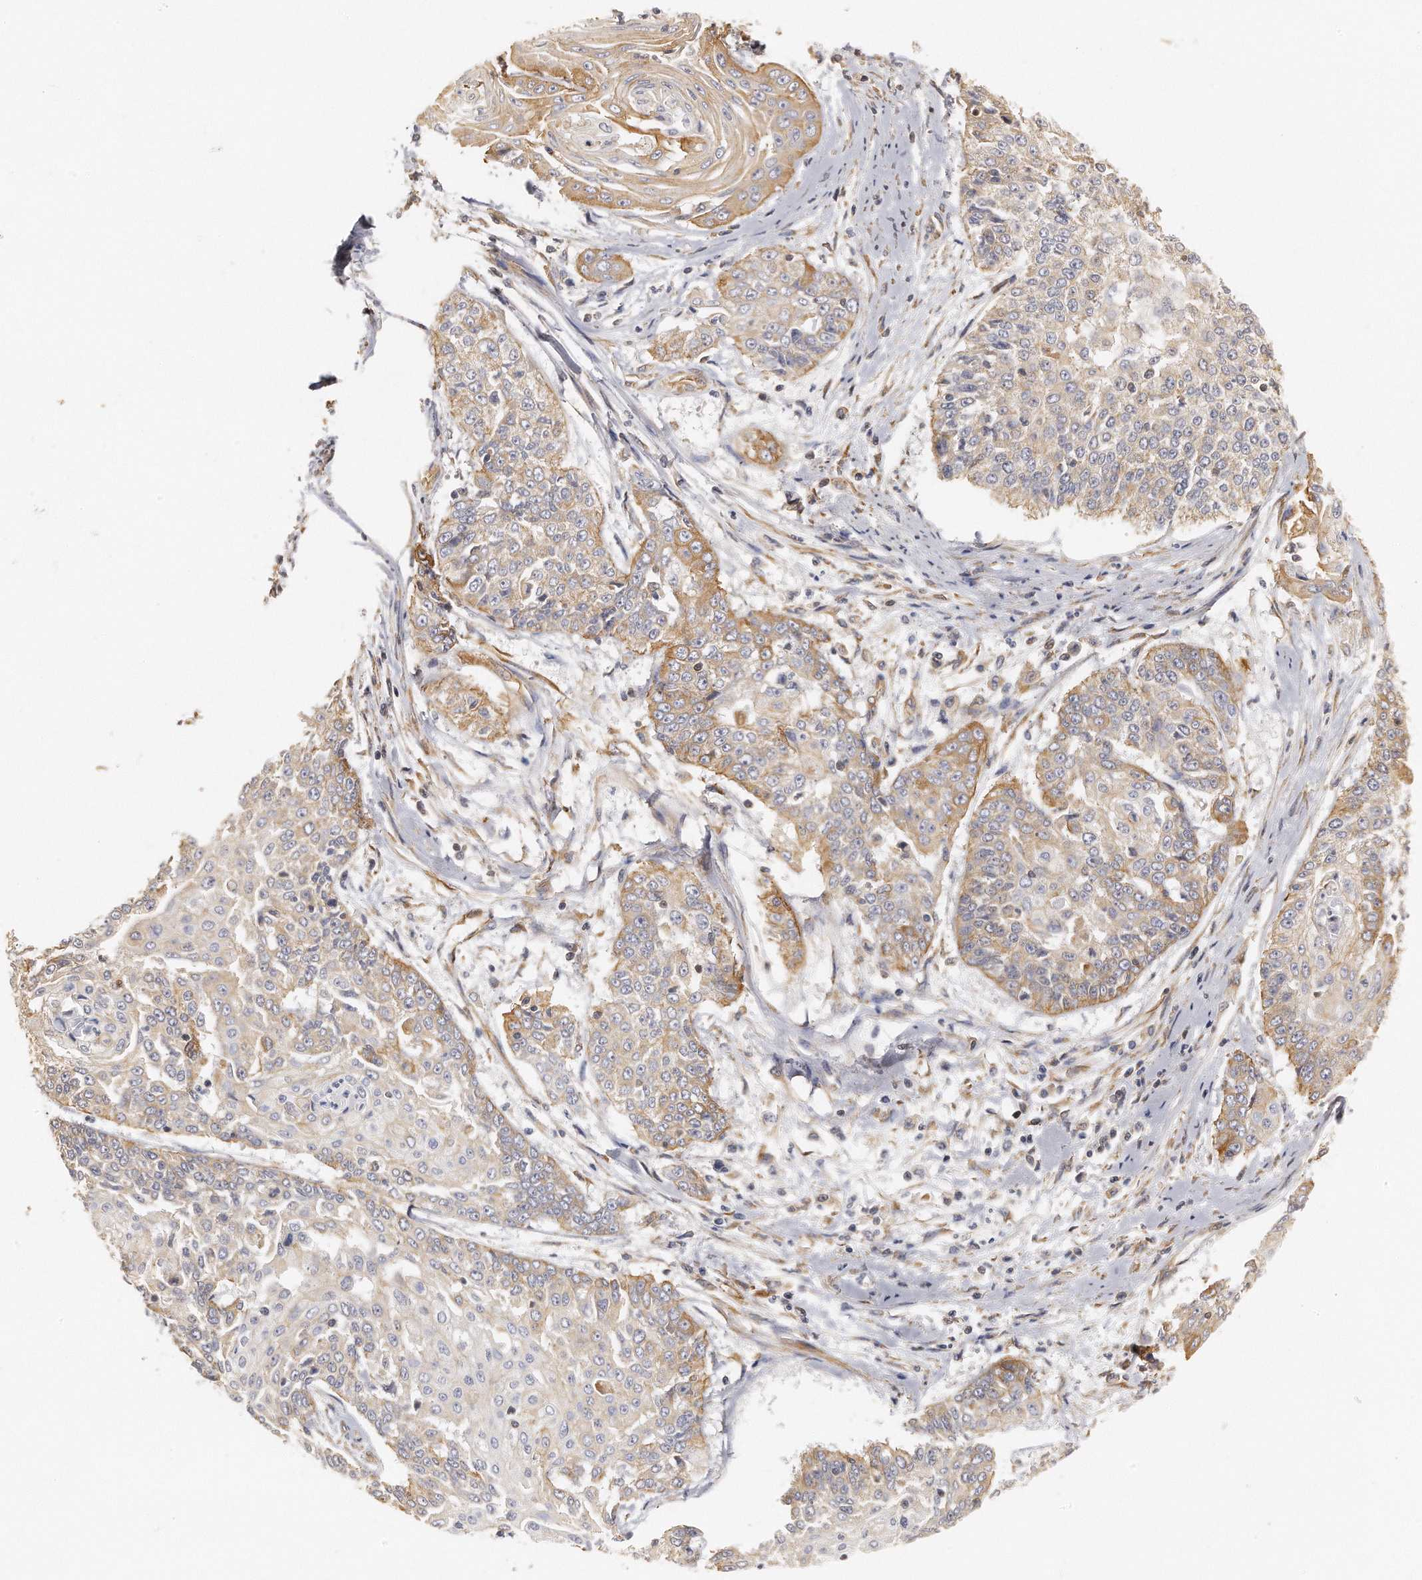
{"staining": {"intensity": "moderate", "quantity": "25%-75%", "location": "cytoplasmic/membranous"}, "tissue": "cervical cancer", "cell_type": "Tumor cells", "image_type": "cancer", "snomed": [{"axis": "morphology", "description": "Squamous cell carcinoma, NOS"}, {"axis": "topography", "description": "Cervix"}], "caption": "Protein analysis of cervical cancer (squamous cell carcinoma) tissue reveals moderate cytoplasmic/membranous expression in about 25%-75% of tumor cells. The staining is performed using DAB (3,3'-diaminobenzidine) brown chromogen to label protein expression. The nuclei are counter-stained blue using hematoxylin.", "gene": "CHST7", "patient": {"sex": "female", "age": 64}}